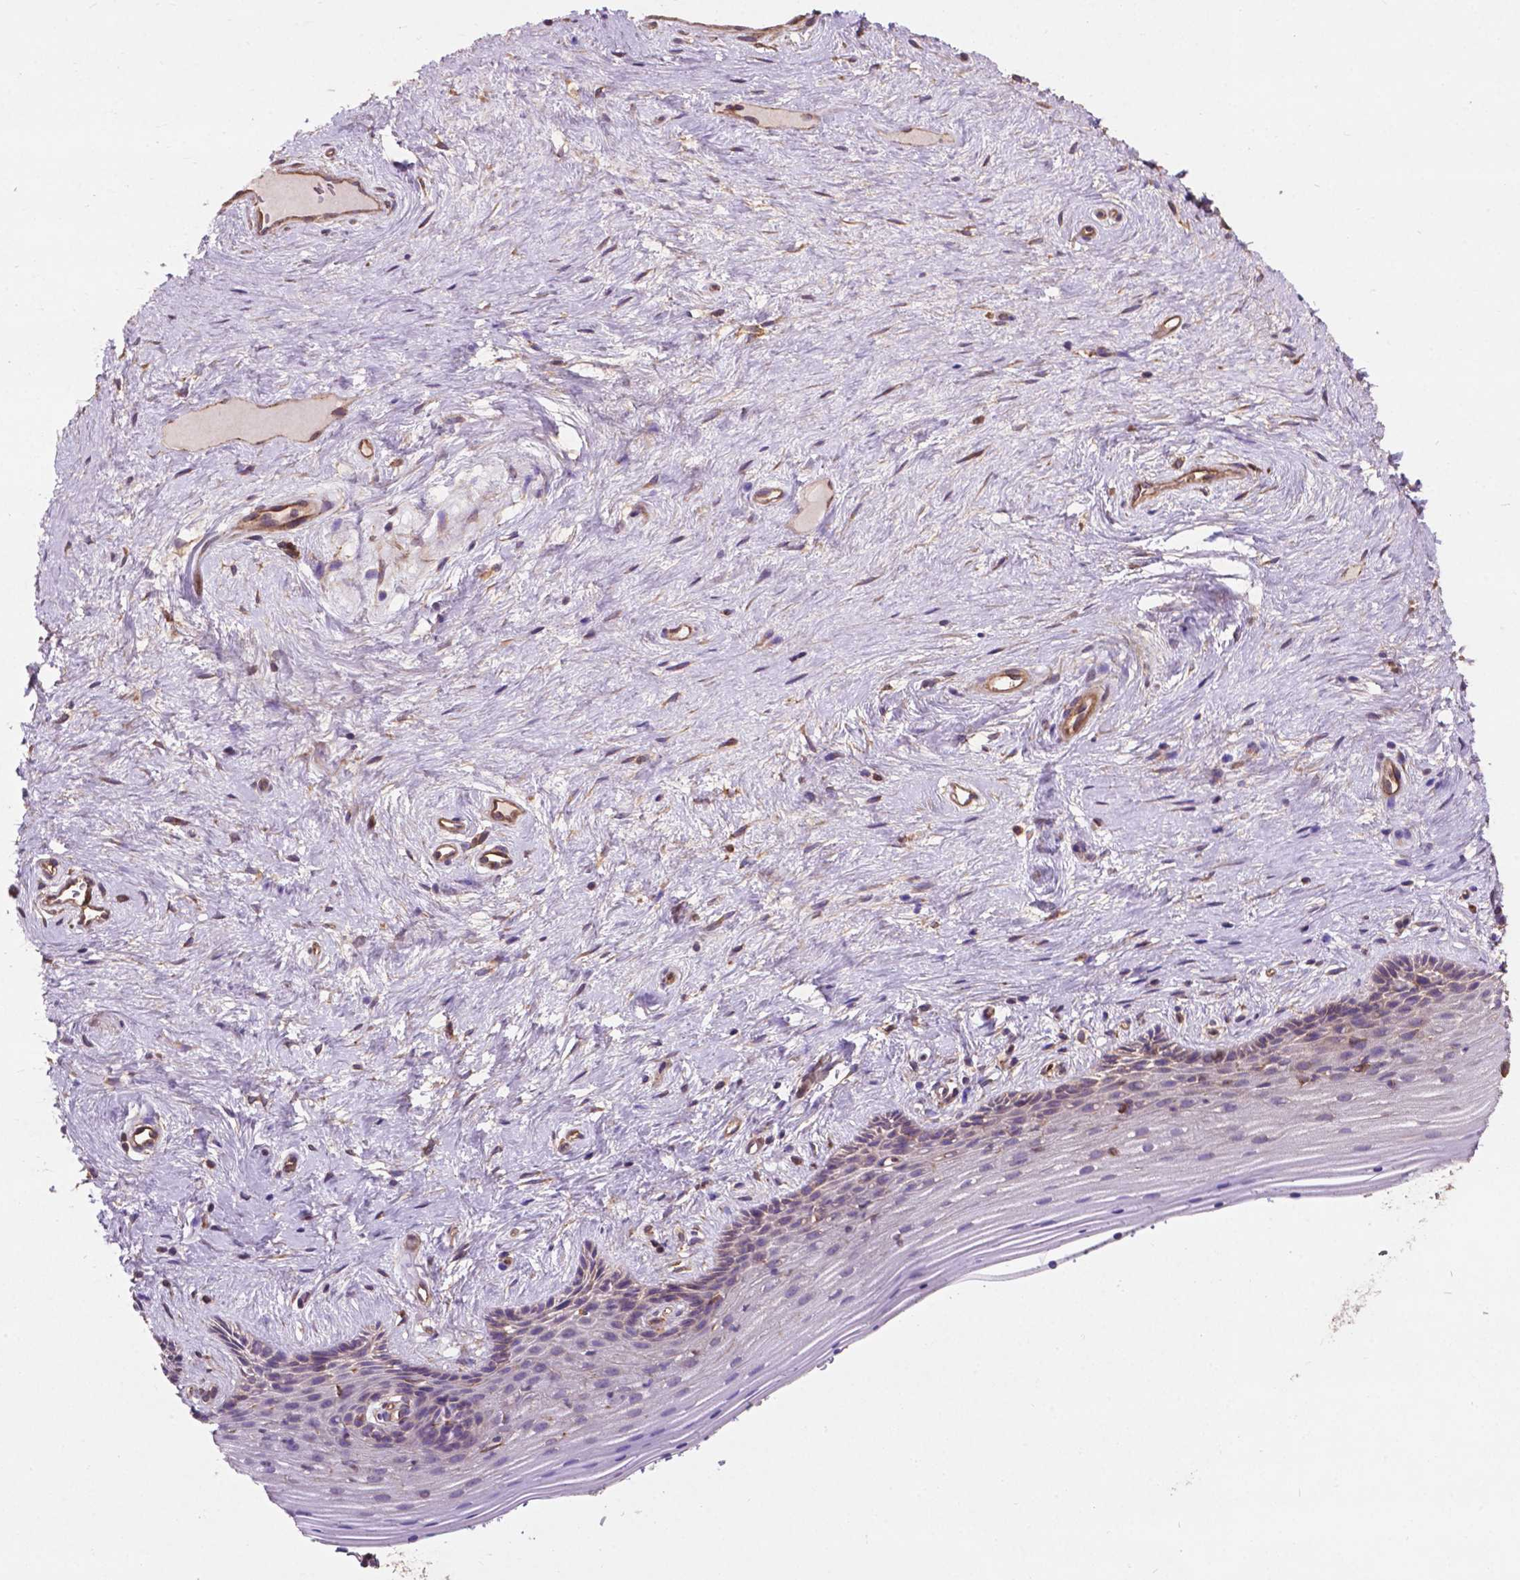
{"staining": {"intensity": "negative", "quantity": "none", "location": "none"}, "tissue": "vagina", "cell_type": "Squamous epithelial cells", "image_type": "normal", "snomed": [{"axis": "morphology", "description": "Normal tissue, NOS"}, {"axis": "topography", "description": "Vagina"}], "caption": "A high-resolution image shows immunohistochemistry (IHC) staining of benign vagina, which shows no significant positivity in squamous epithelial cells.", "gene": "CCDC71L", "patient": {"sex": "female", "age": 45}}